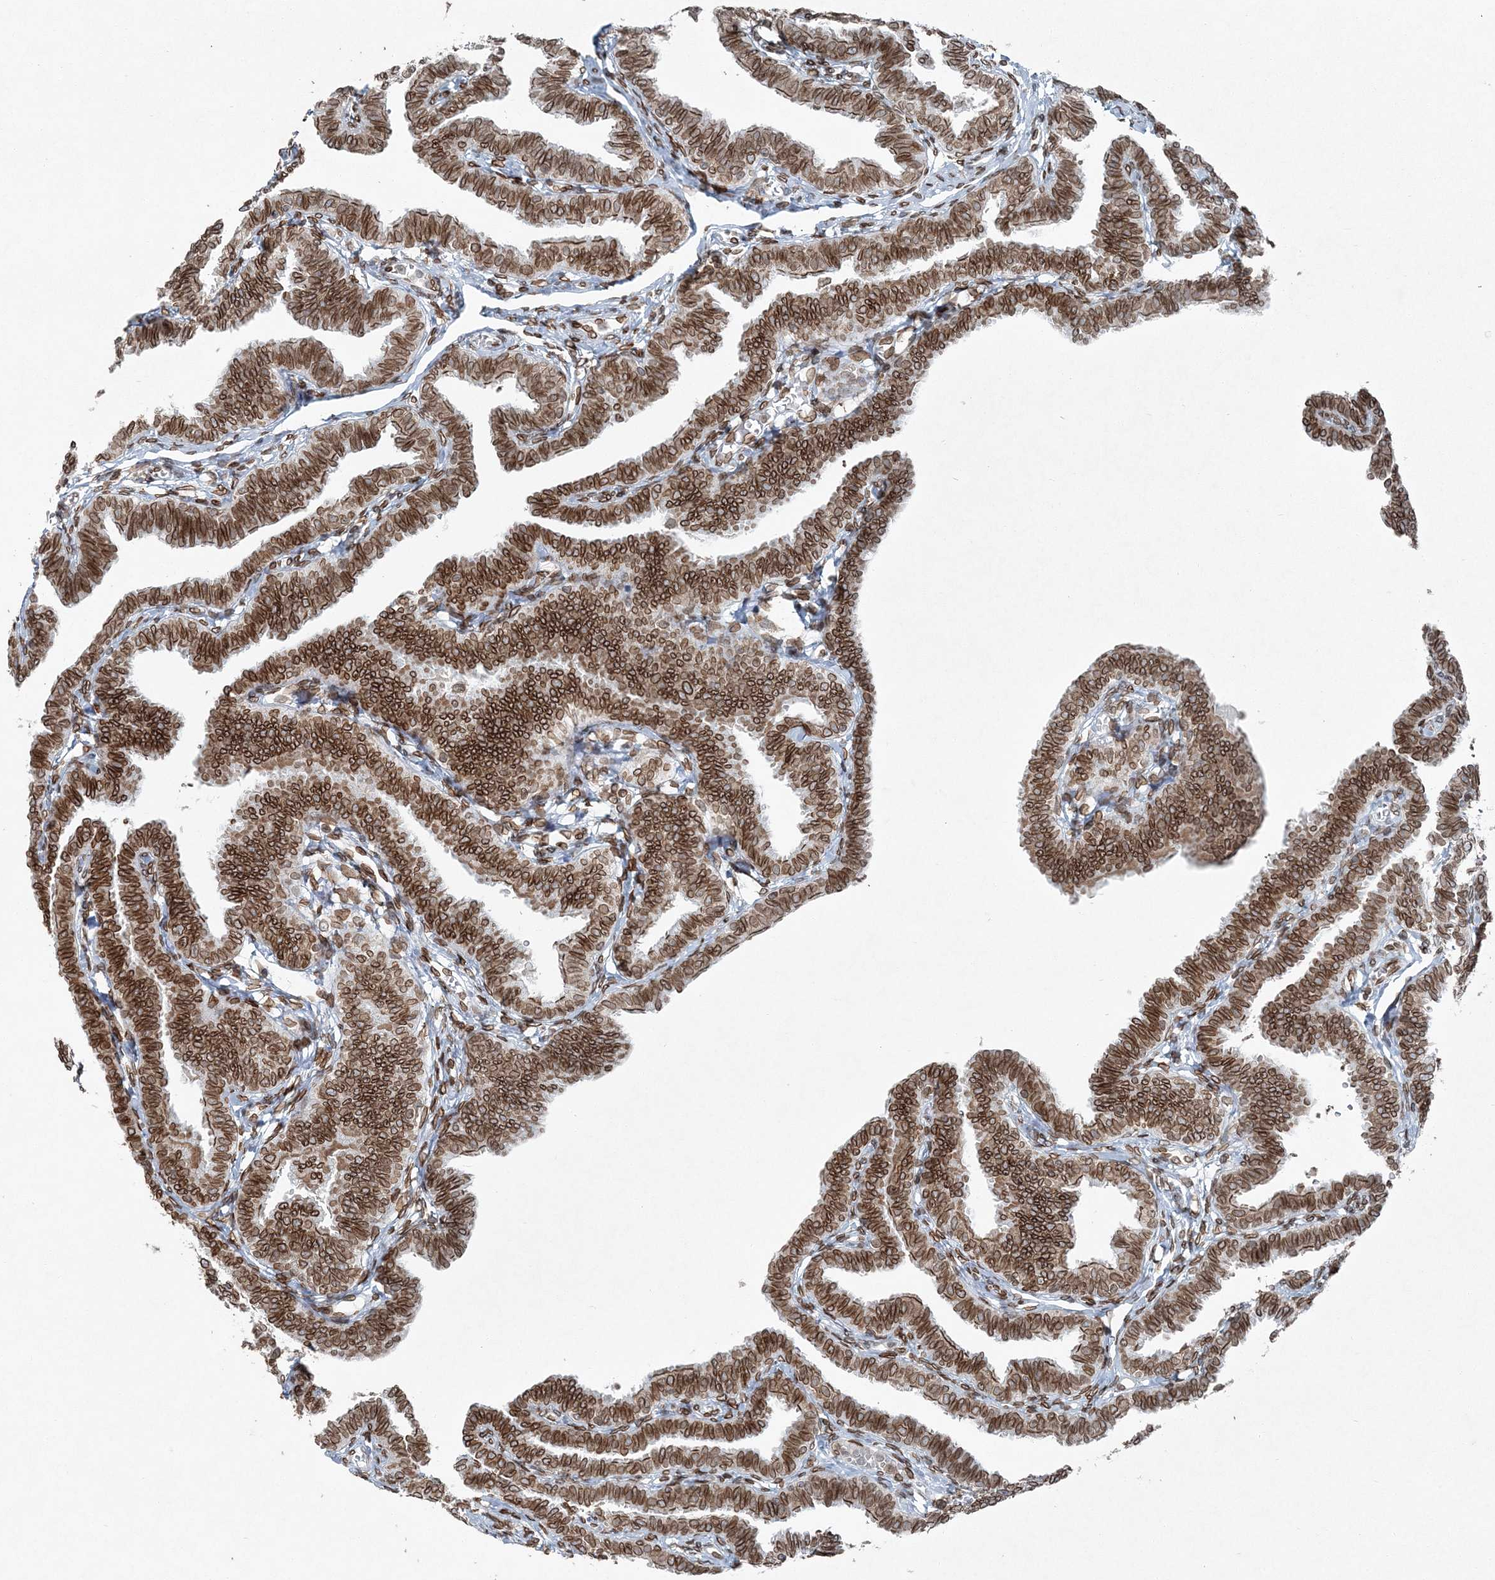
{"staining": {"intensity": "moderate", "quantity": ">75%", "location": "cytoplasmic/membranous,nuclear"}, "tissue": "fallopian tube", "cell_type": "Glandular cells", "image_type": "normal", "snomed": [{"axis": "morphology", "description": "Normal tissue, NOS"}, {"axis": "topography", "description": "Fallopian tube"}, {"axis": "topography", "description": "Ovary"}], "caption": "Fallopian tube stained with immunohistochemistry (IHC) shows moderate cytoplasmic/membranous,nuclear expression in about >75% of glandular cells.", "gene": "GJD4", "patient": {"sex": "female", "age": 23}}